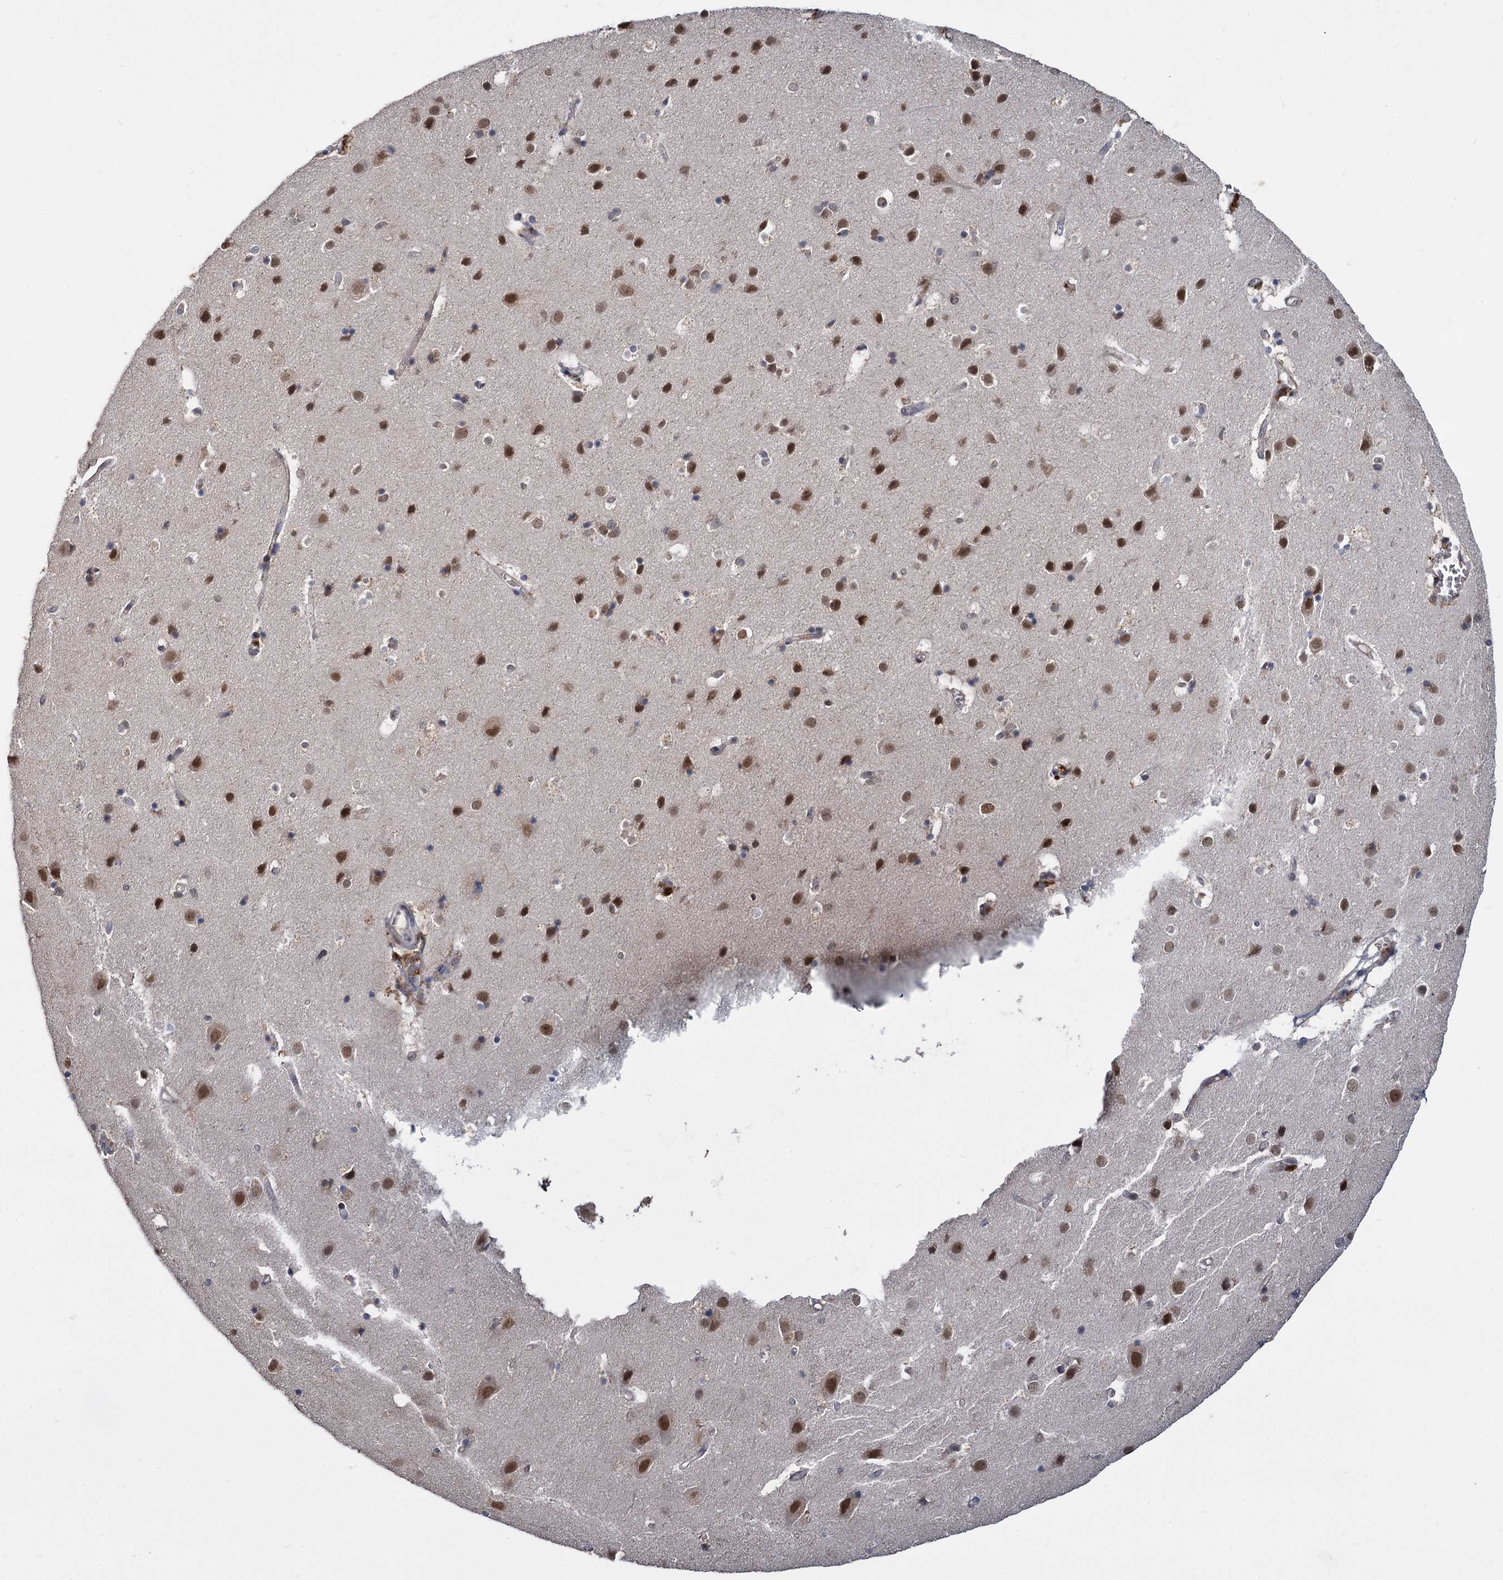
{"staining": {"intensity": "moderate", "quantity": "<25%", "location": "cytoplasmic/membranous,nuclear"}, "tissue": "cerebral cortex", "cell_type": "Endothelial cells", "image_type": "normal", "snomed": [{"axis": "morphology", "description": "Normal tissue, NOS"}, {"axis": "topography", "description": "Cerebral cortex"}], "caption": "Immunohistochemistry image of unremarkable human cerebral cortex stained for a protein (brown), which shows low levels of moderate cytoplasmic/membranous,nuclear expression in approximately <25% of endothelial cells.", "gene": "FANCI", "patient": {"sex": "male", "age": 54}}